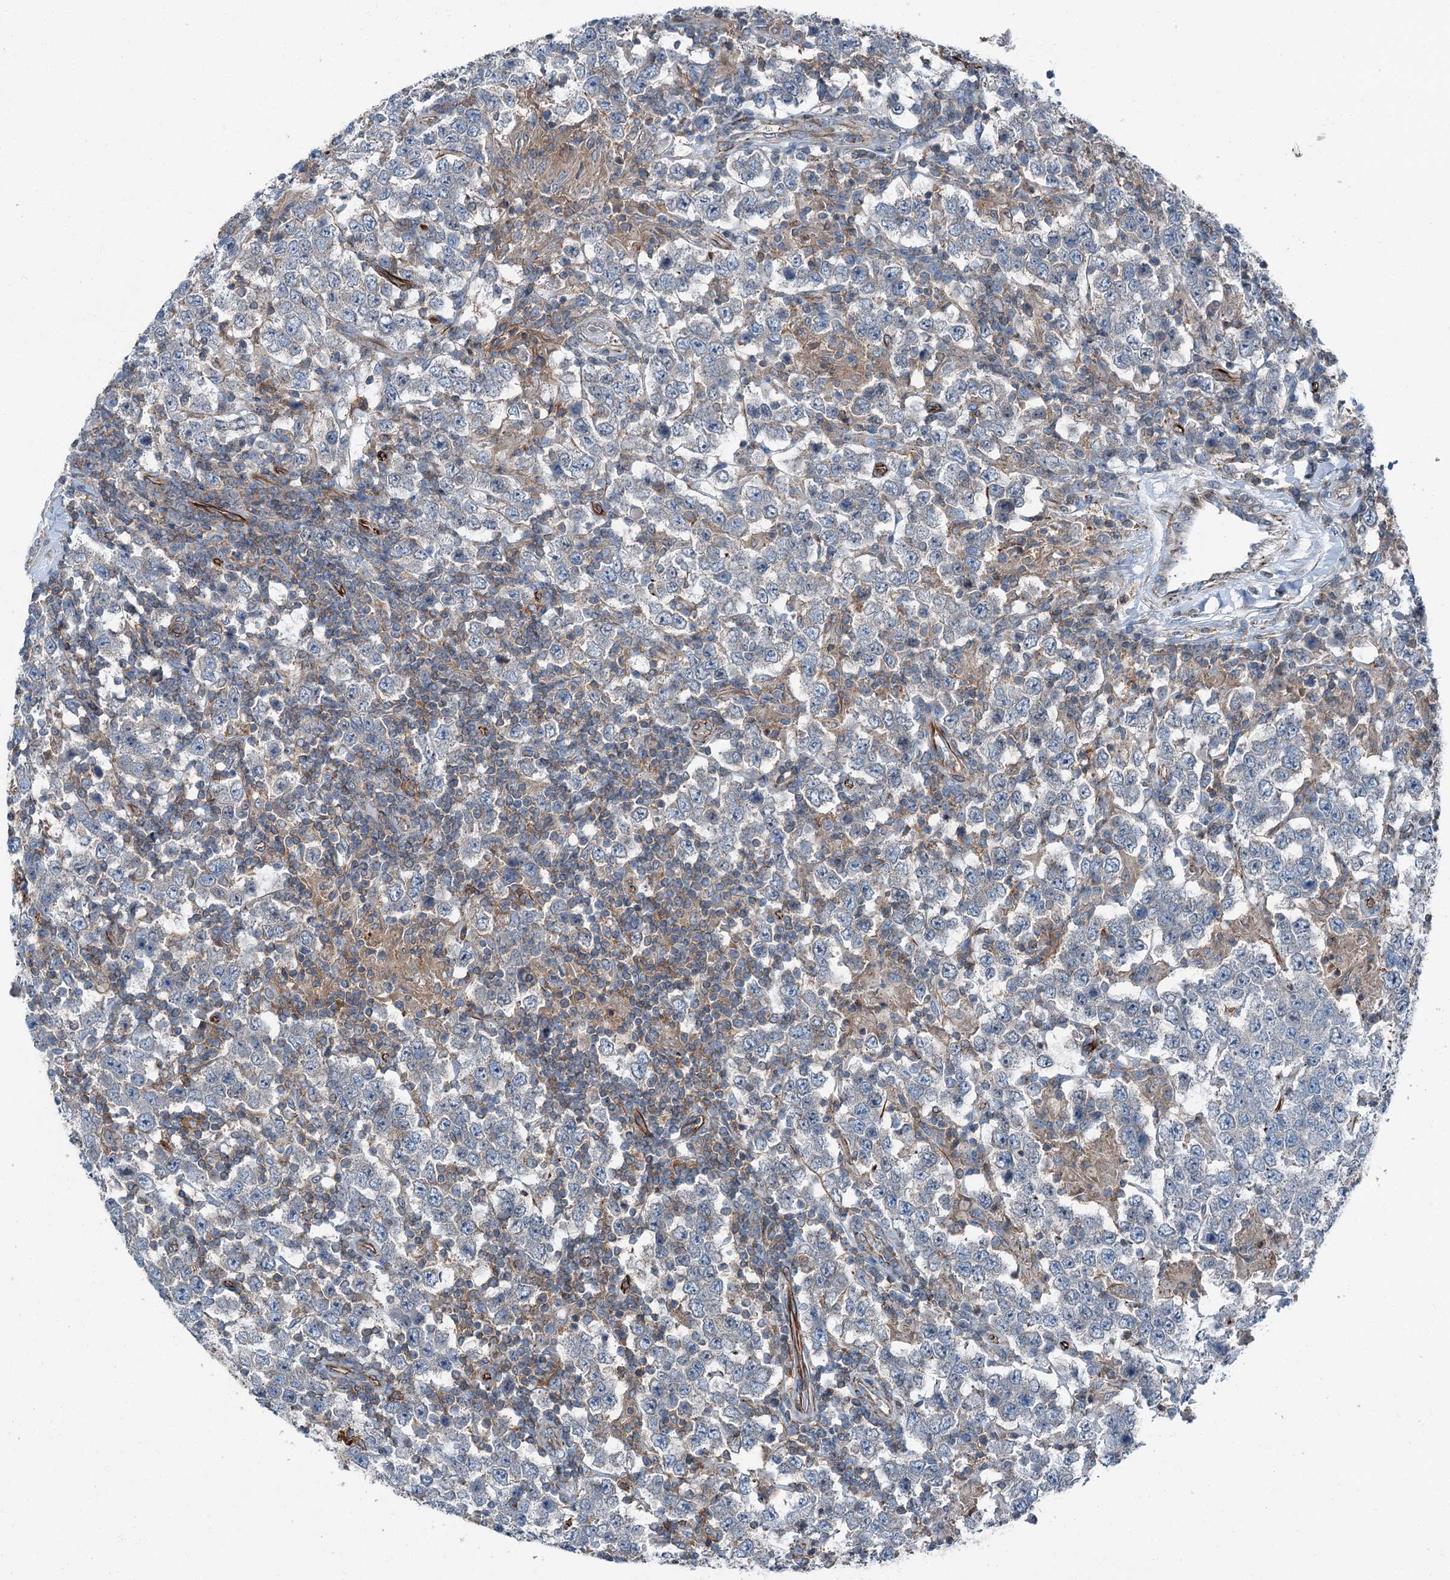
{"staining": {"intensity": "weak", "quantity": "<25%", "location": "cytoplasmic/membranous"}, "tissue": "testis cancer", "cell_type": "Tumor cells", "image_type": "cancer", "snomed": [{"axis": "morphology", "description": "Normal tissue, NOS"}, {"axis": "morphology", "description": "Urothelial carcinoma, High grade"}, {"axis": "morphology", "description": "Seminoma, NOS"}, {"axis": "morphology", "description": "Carcinoma, Embryonal, NOS"}, {"axis": "topography", "description": "Urinary bladder"}, {"axis": "topography", "description": "Testis"}], "caption": "The photomicrograph demonstrates no significant staining in tumor cells of testis cancer. Nuclei are stained in blue.", "gene": "AXL", "patient": {"sex": "male", "age": 41}}